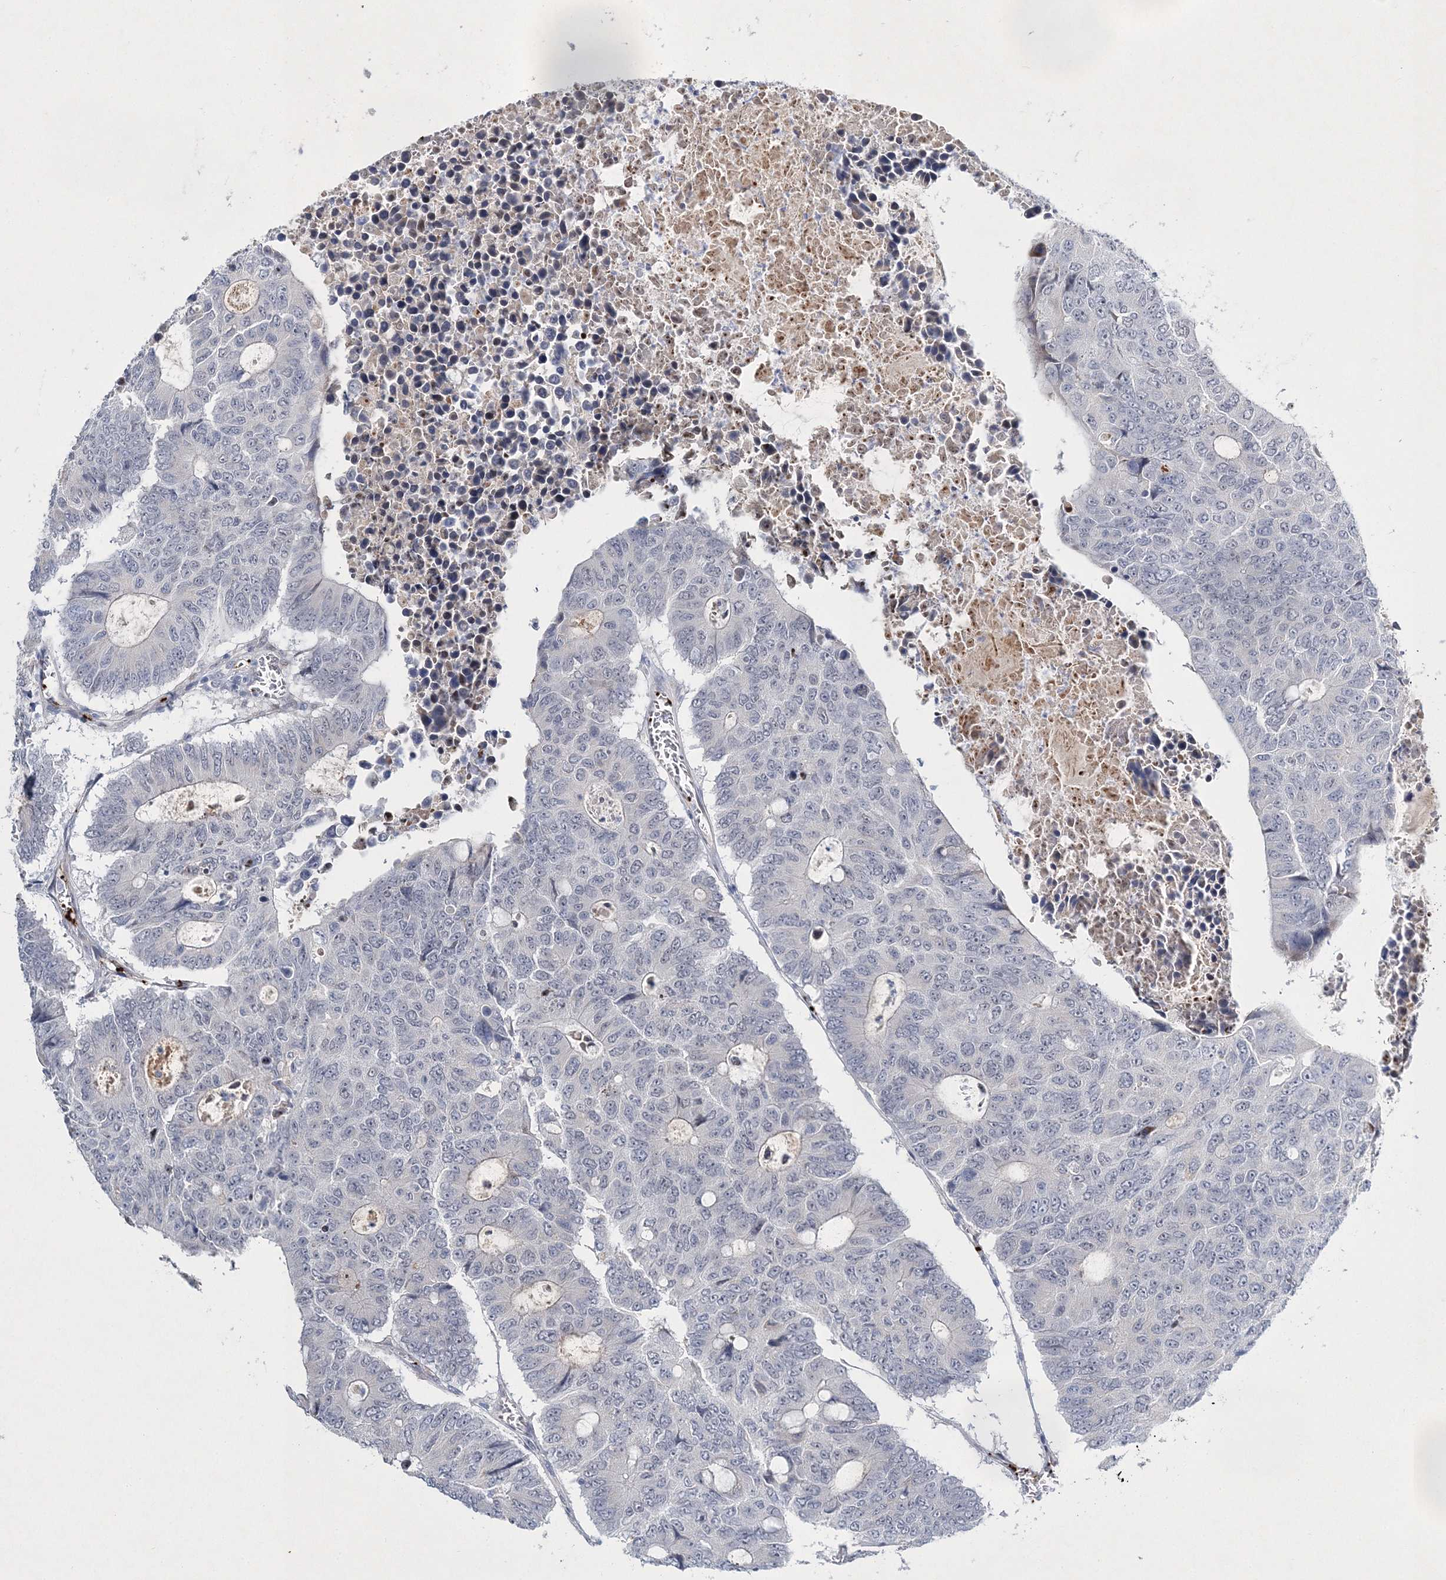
{"staining": {"intensity": "weak", "quantity": "<25%", "location": "nuclear"}, "tissue": "colorectal cancer", "cell_type": "Tumor cells", "image_type": "cancer", "snomed": [{"axis": "morphology", "description": "Adenocarcinoma, NOS"}, {"axis": "topography", "description": "Colon"}], "caption": "Immunohistochemistry of colorectal cancer demonstrates no expression in tumor cells.", "gene": "MYOZ2", "patient": {"sex": "male", "age": 87}}